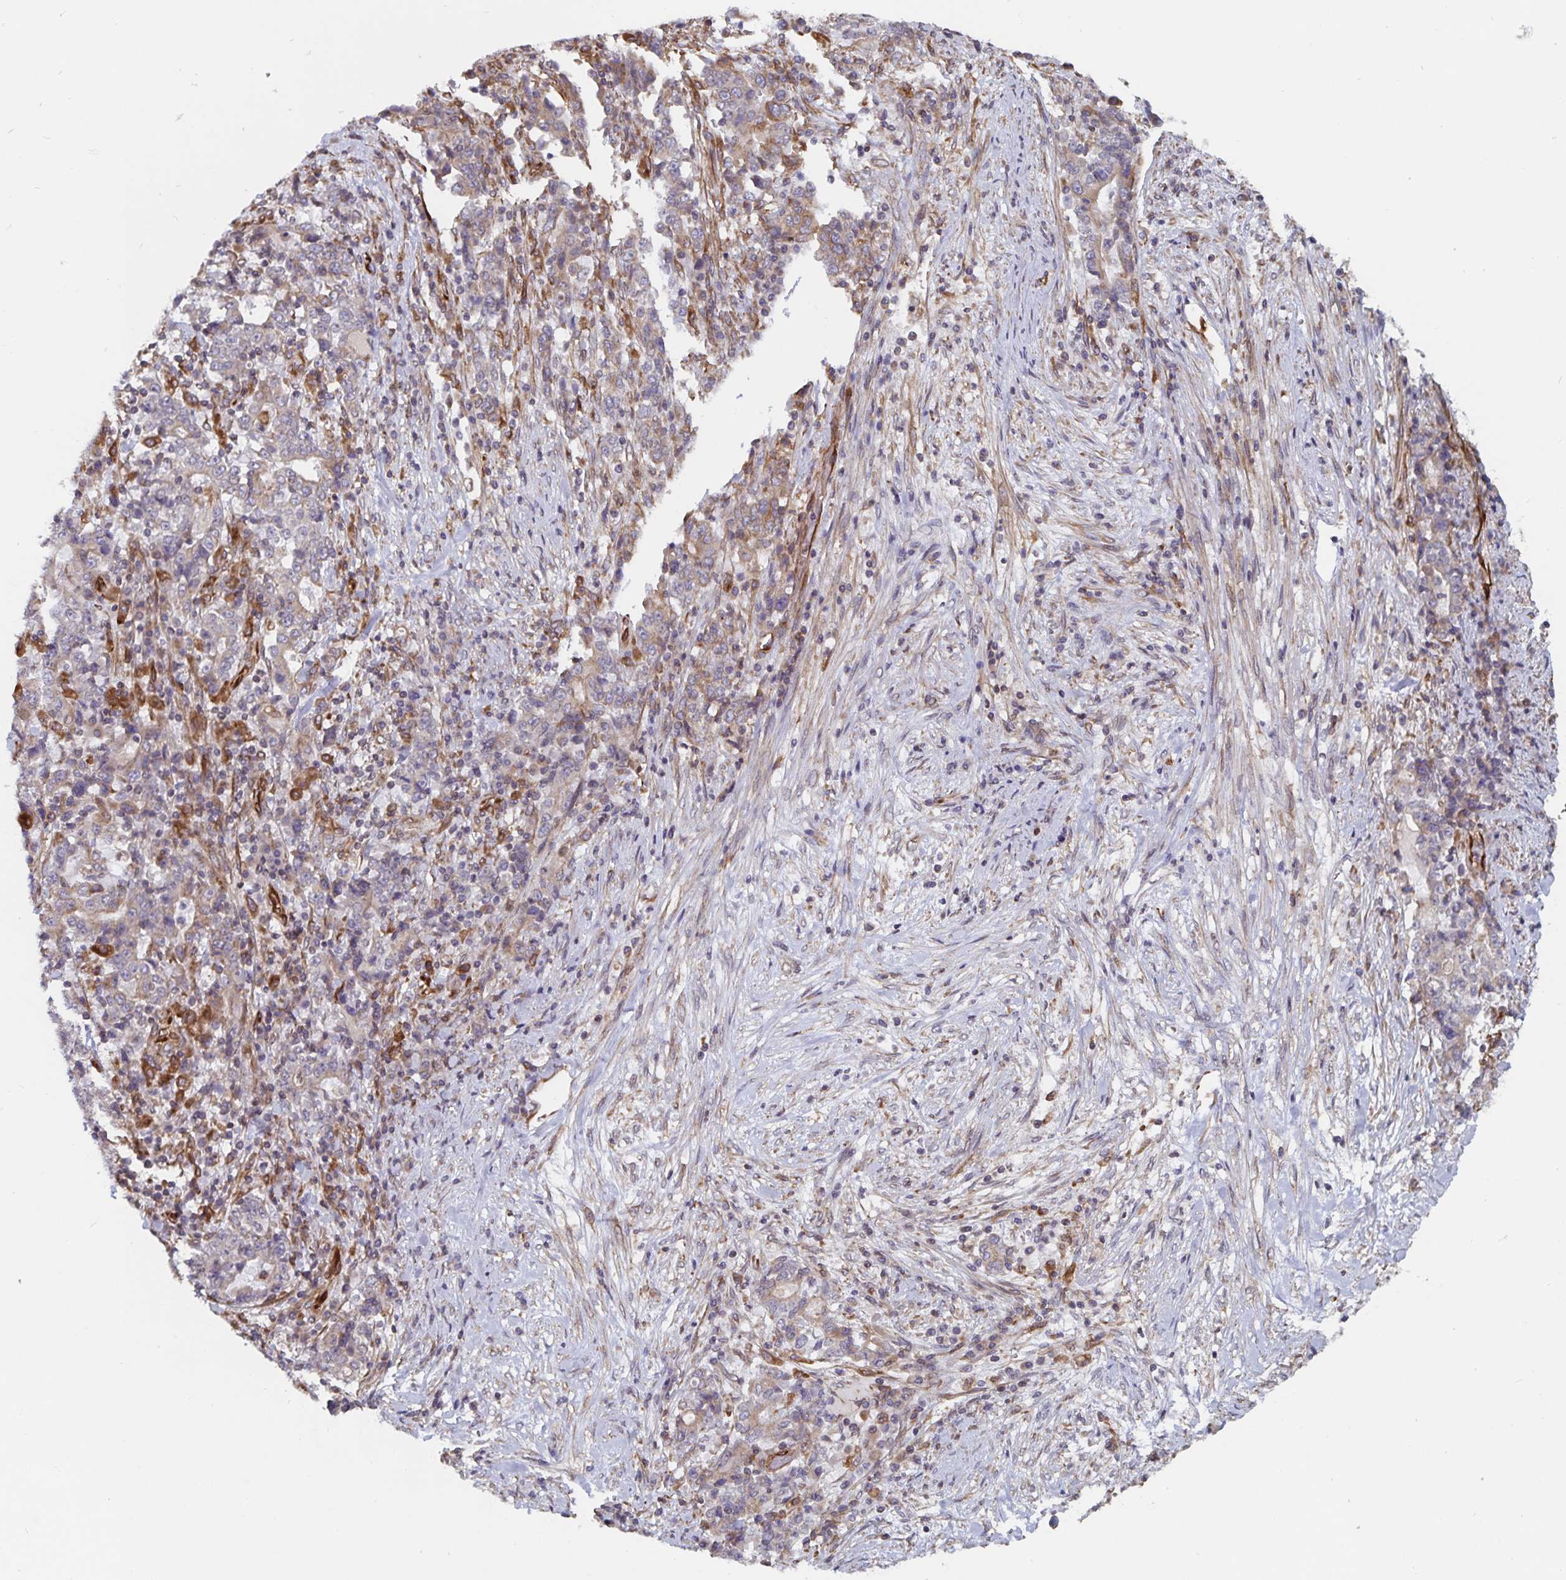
{"staining": {"intensity": "weak", "quantity": "<25%", "location": "cytoplasmic/membranous"}, "tissue": "stomach cancer", "cell_type": "Tumor cells", "image_type": "cancer", "snomed": [{"axis": "morphology", "description": "Normal tissue, NOS"}, {"axis": "morphology", "description": "Adenocarcinoma, NOS"}, {"axis": "topography", "description": "Stomach, upper"}, {"axis": "topography", "description": "Stomach"}], "caption": "Tumor cells are negative for protein expression in human adenocarcinoma (stomach).", "gene": "BCAP29", "patient": {"sex": "male", "age": 59}}